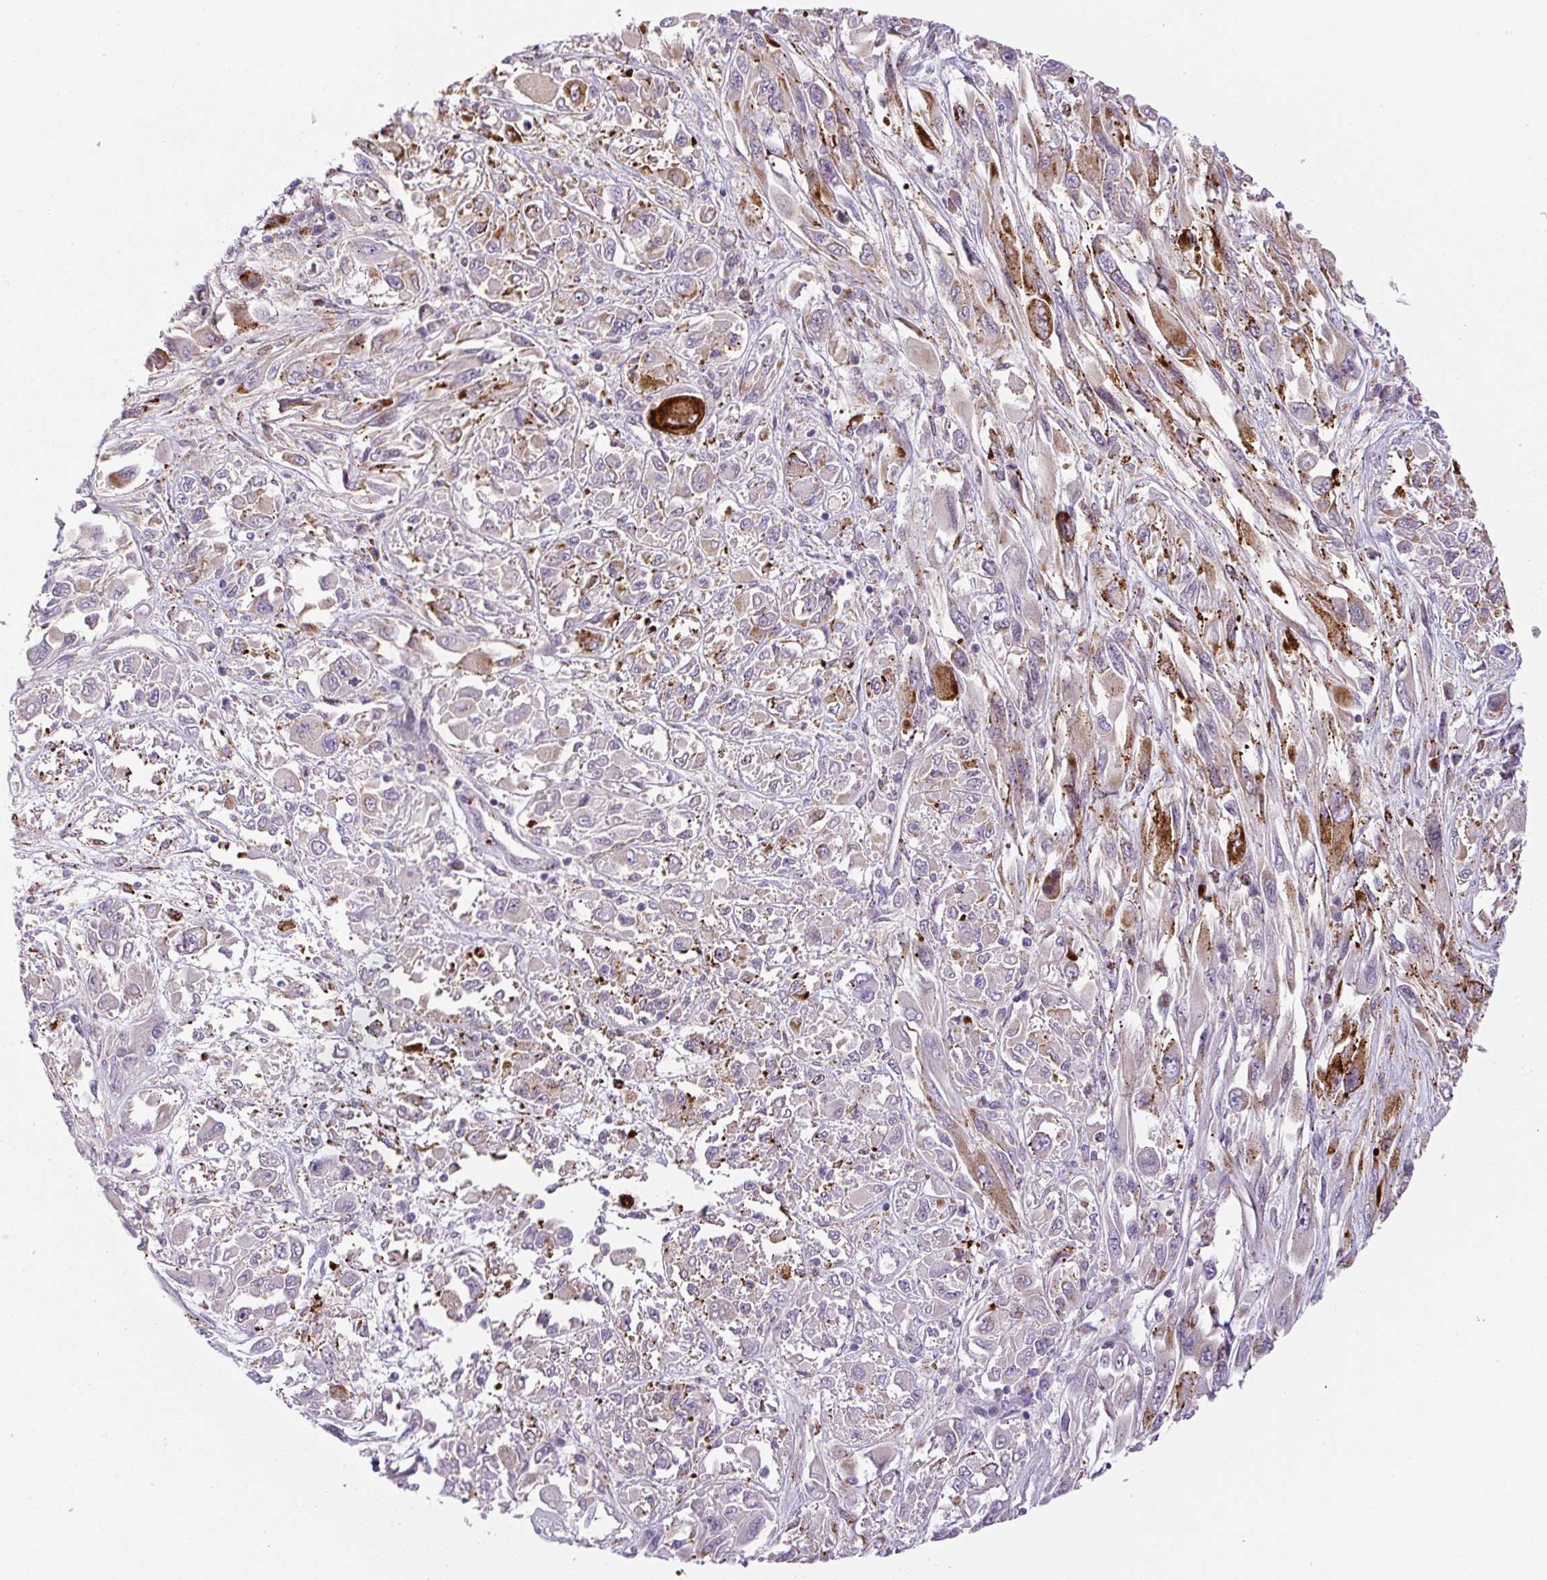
{"staining": {"intensity": "strong", "quantity": "<25%", "location": "cytoplasmic/membranous"}, "tissue": "melanoma", "cell_type": "Tumor cells", "image_type": "cancer", "snomed": [{"axis": "morphology", "description": "Malignant melanoma, NOS"}, {"axis": "topography", "description": "Skin"}], "caption": "Melanoma stained with a brown dye displays strong cytoplasmic/membranous positive staining in approximately <25% of tumor cells.", "gene": "DISP3", "patient": {"sex": "female", "age": 91}}